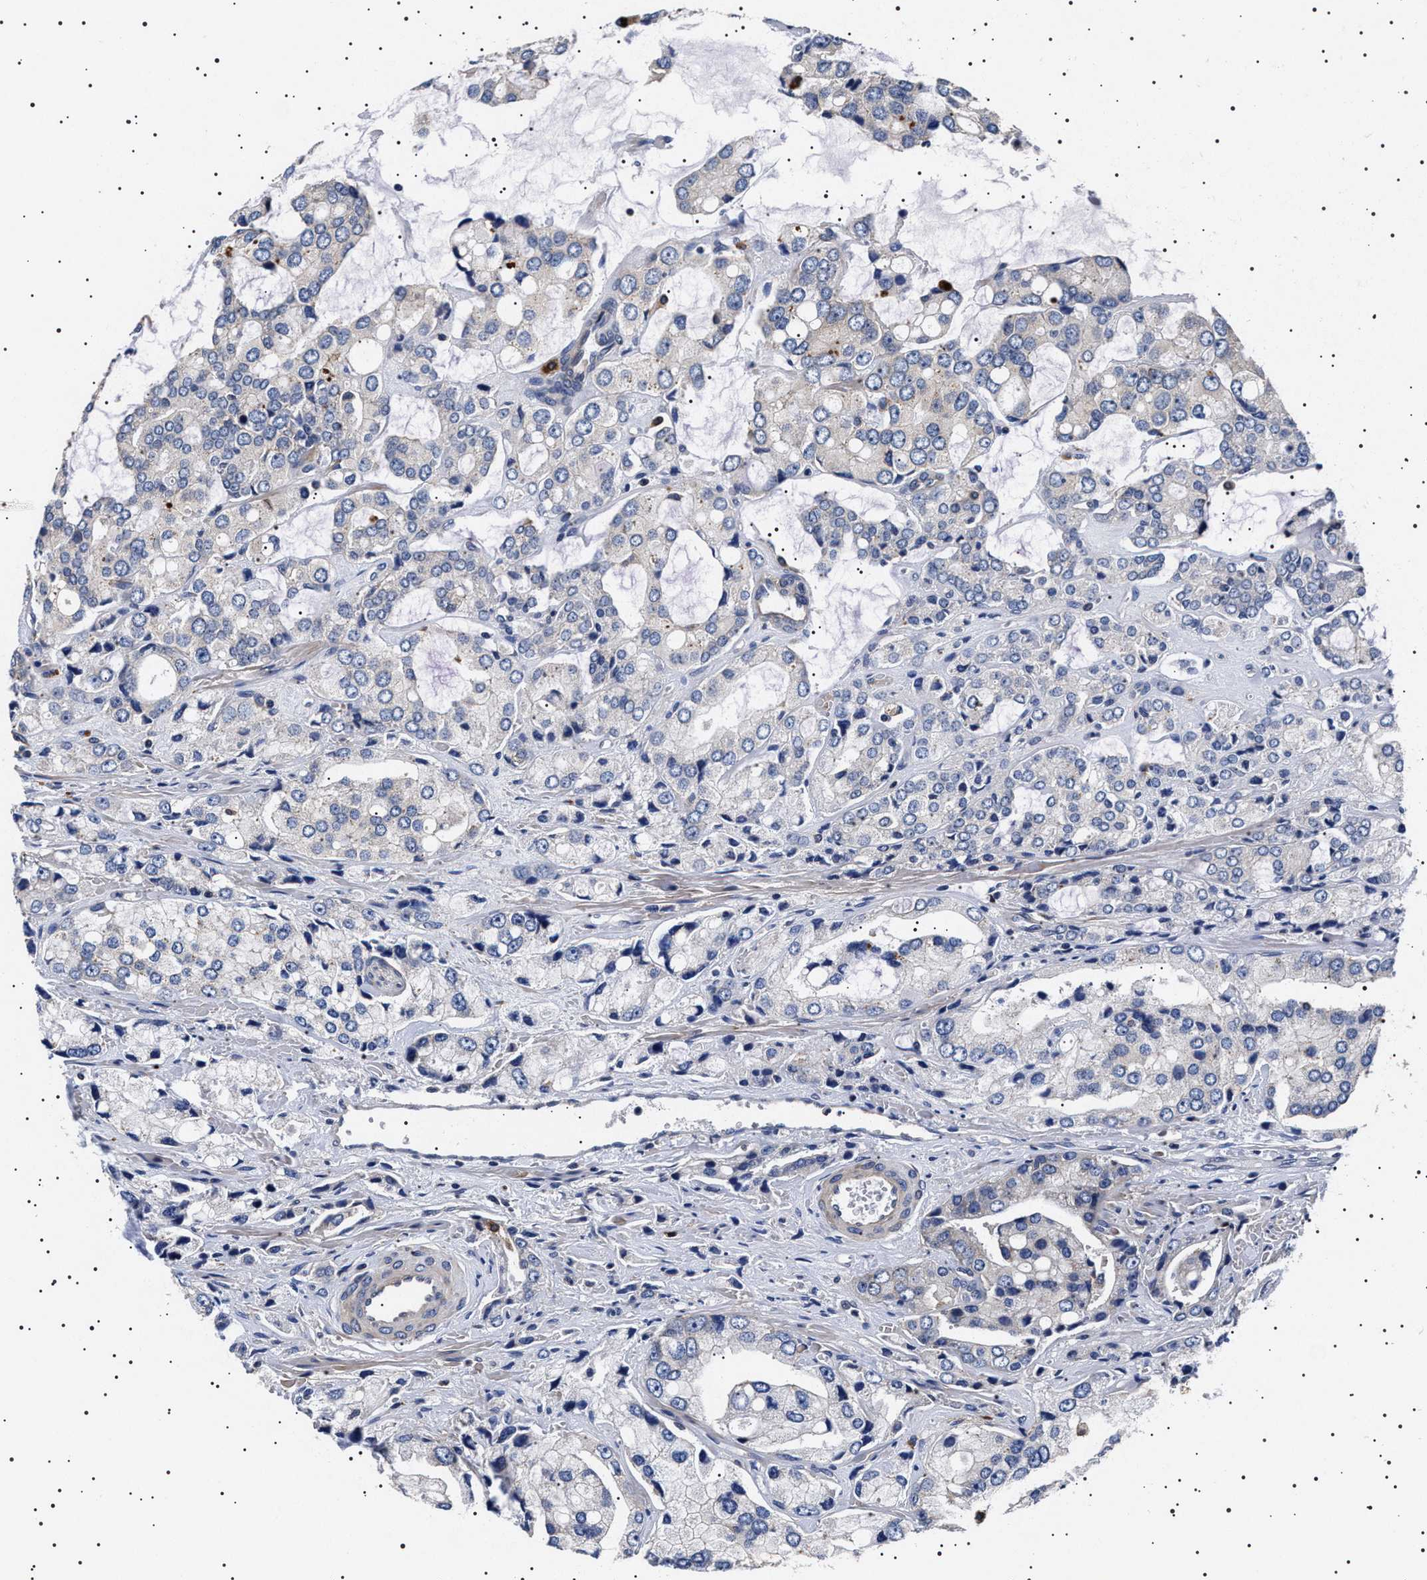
{"staining": {"intensity": "negative", "quantity": "none", "location": "none"}, "tissue": "prostate cancer", "cell_type": "Tumor cells", "image_type": "cancer", "snomed": [{"axis": "morphology", "description": "Adenocarcinoma, High grade"}, {"axis": "topography", "description": "Prostate"}], "caption": "Tumor cells show no significant protein positivity in high-grade adenocarcinoma (prostate).", "gene": "SLC4A7", "patient": {"sex": "male", "age": 67}}